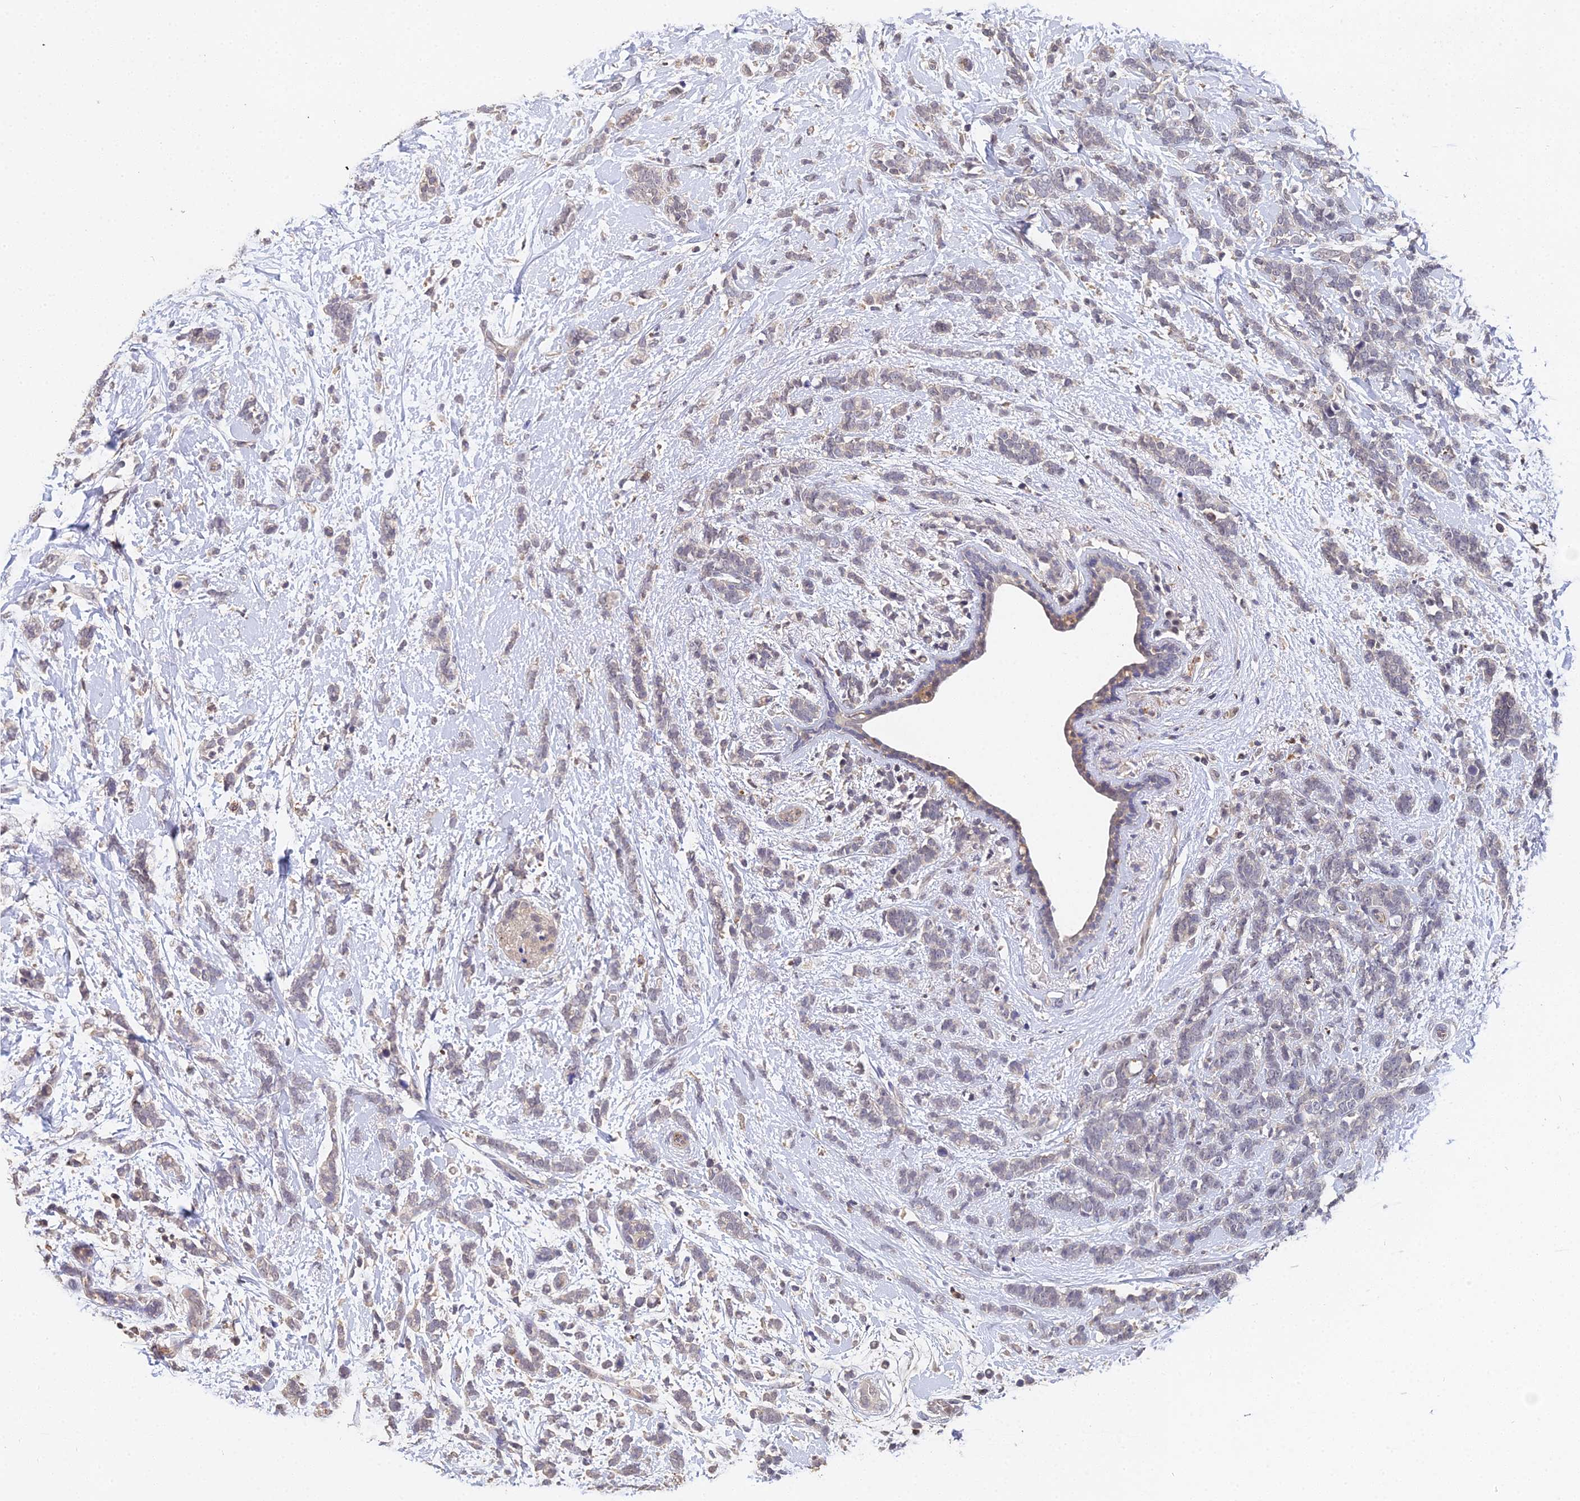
{"staining": {"intensity": "weak", "quantity": "<25%", "location": "cytoplasmic/membranous"}, "tissue": "breast cancer", "cell_type": "Tumor cells", "image_type": "cancer", "snomed": [{"axis": "morphology", "description": "Lobular carcinoma"}, {"axis": "topography", "description": "Breast"}], "caption": "Tumor cells are negative for protein expression in human breast lobular carcinoma. (DAB (3,3'-diaminobenzidine) IHC, high magnification).", "gene": "LSM5", "patient": {"sex": "female", "age": 58}}